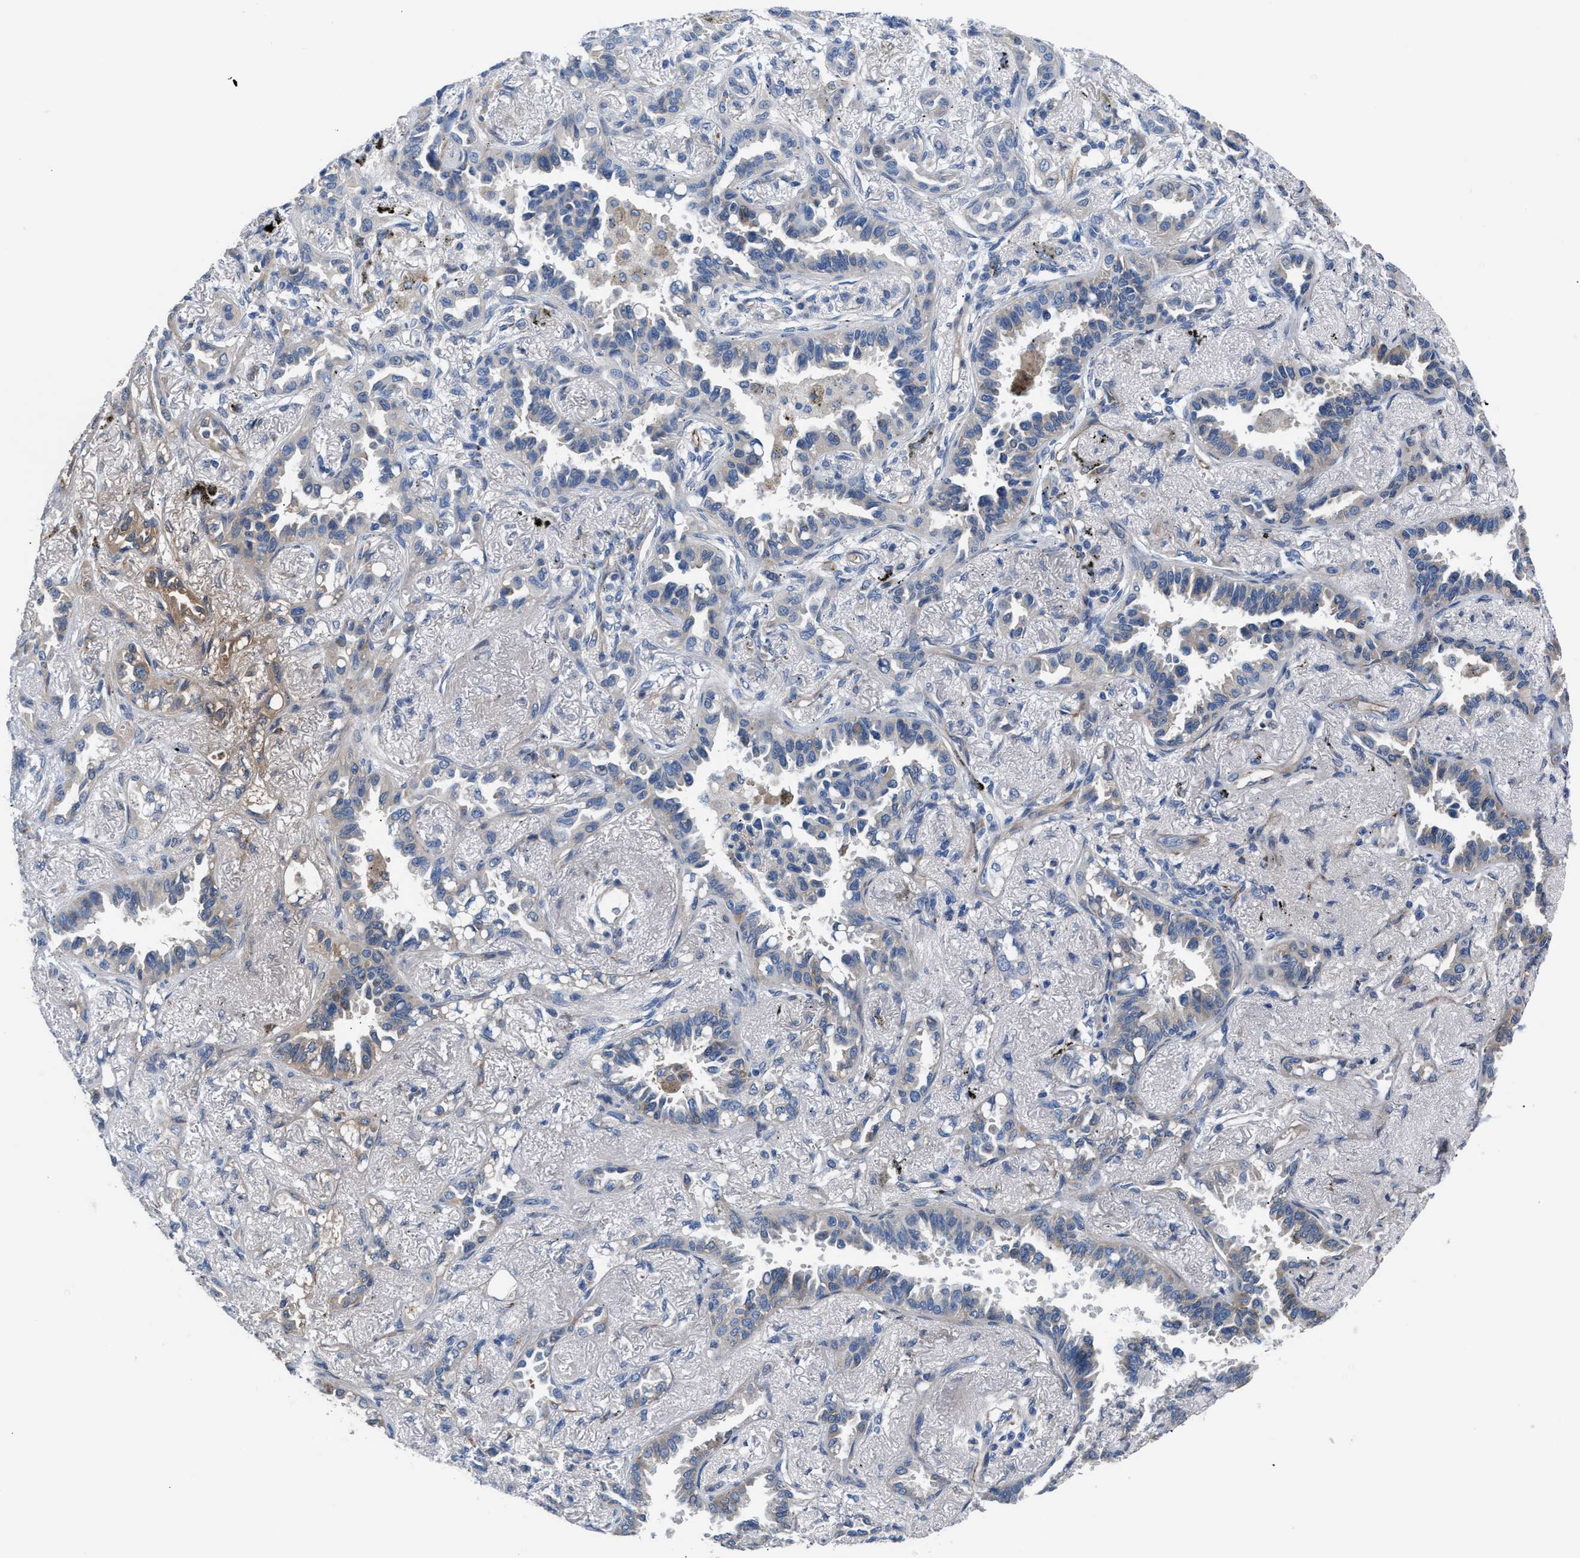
{"staining": {"intensity": "negative", "quantity": "none", "location": "none"}, "tissue": "lung cancer", "cell_type": "Tumor cells", "image_type": "cancer", "snomed": [{"axis": "morphology", "description": "Adenocarcinoma, NOS"}, {"axis": "topography", "description": "Lung"}], "caption": "Tumor cells show no significant protein staining in lung cancer (adenocarcinoma).", "gene": "TFPI", "patient": {"sex": "male", "age": 59}}